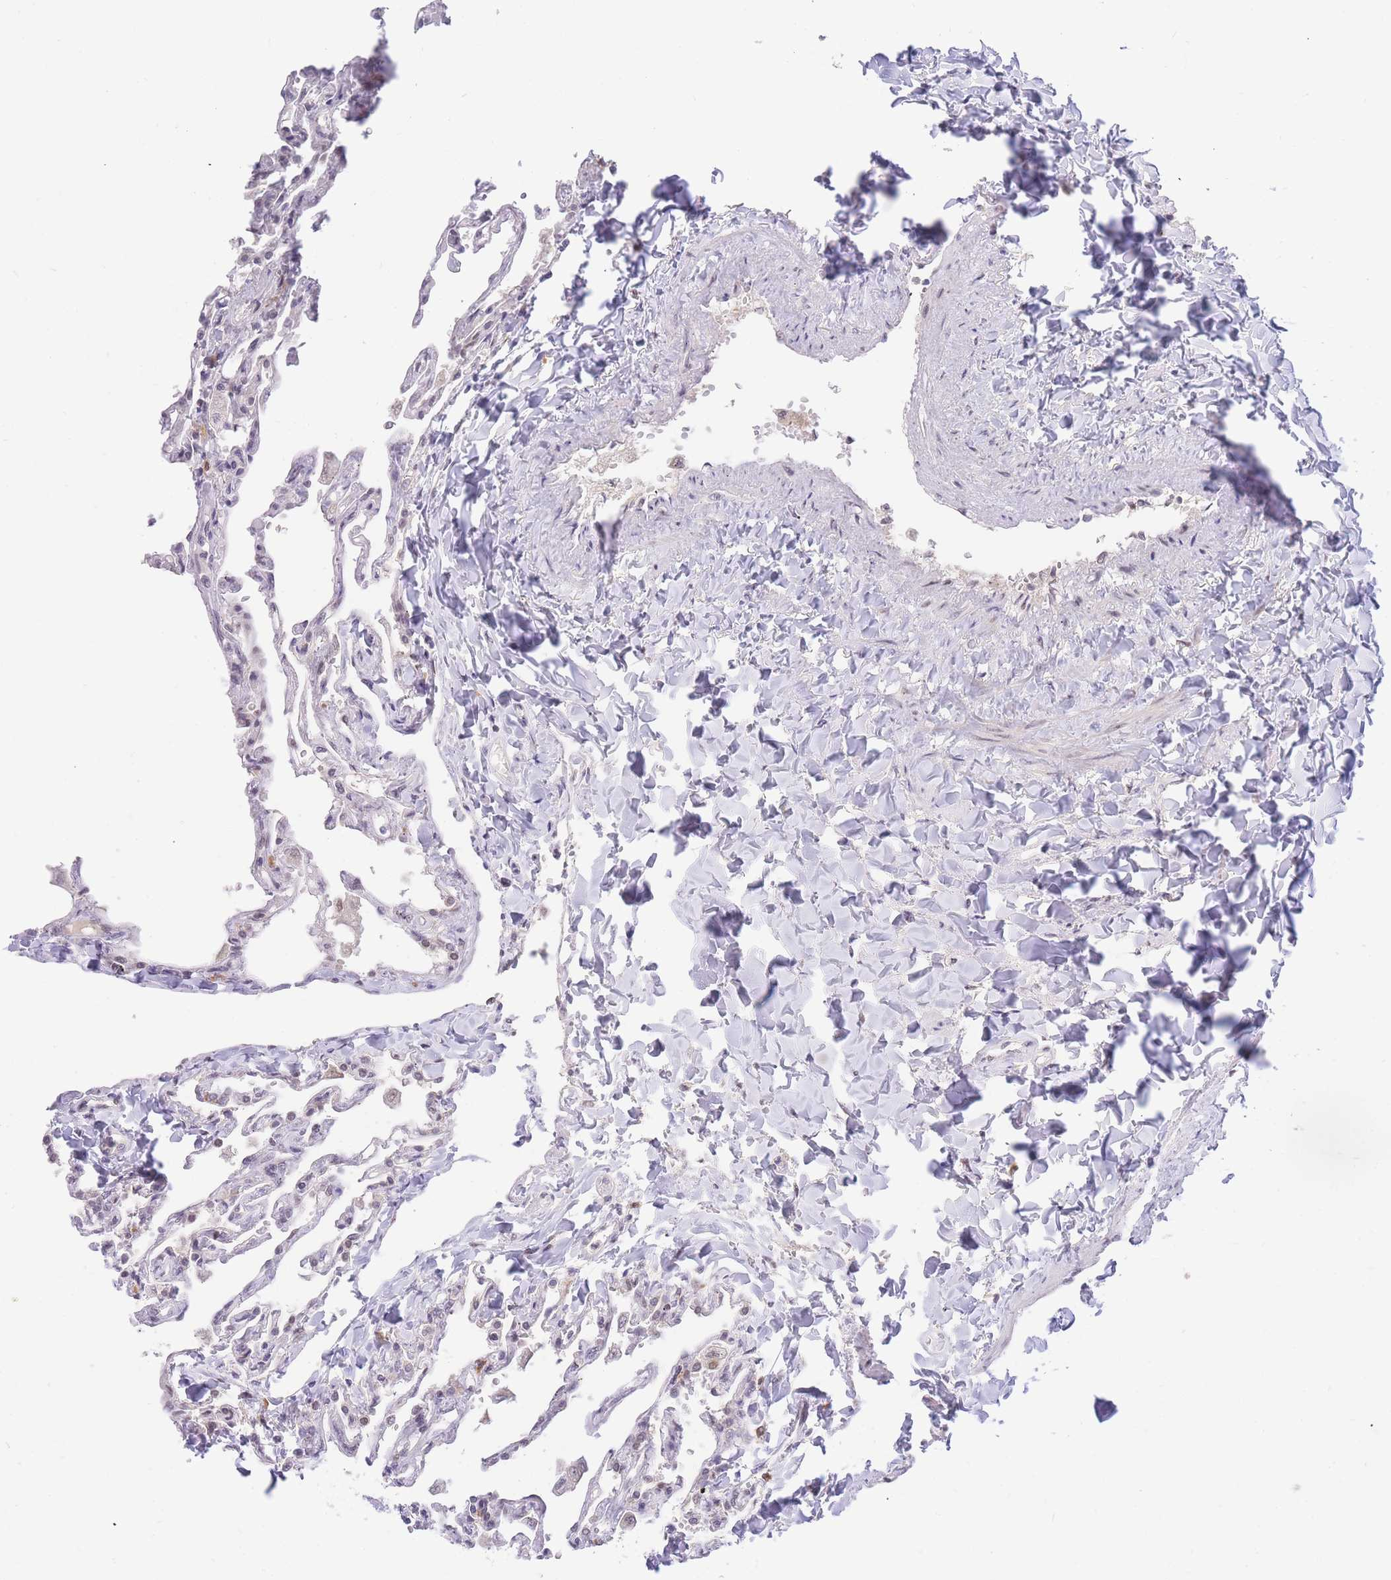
{"staining": {"intensity": "moderate", "quantity": "<25%", "location": "nuclear"}, "tissue": "lung", "cell_type": "Alveolar cells", "image_type": "normal", "snomed": [{"axis": "morphology", "description": "Normal tissue, NOS"}, {"axis": "topography", "description": "Lung"}], "caption": "Alveolar cells display low levels of moderate nuclear positivity in about <25% of cells in normal human lung.", "gene": "PUS10", "patient": {"sex": "male", "age": 21}}